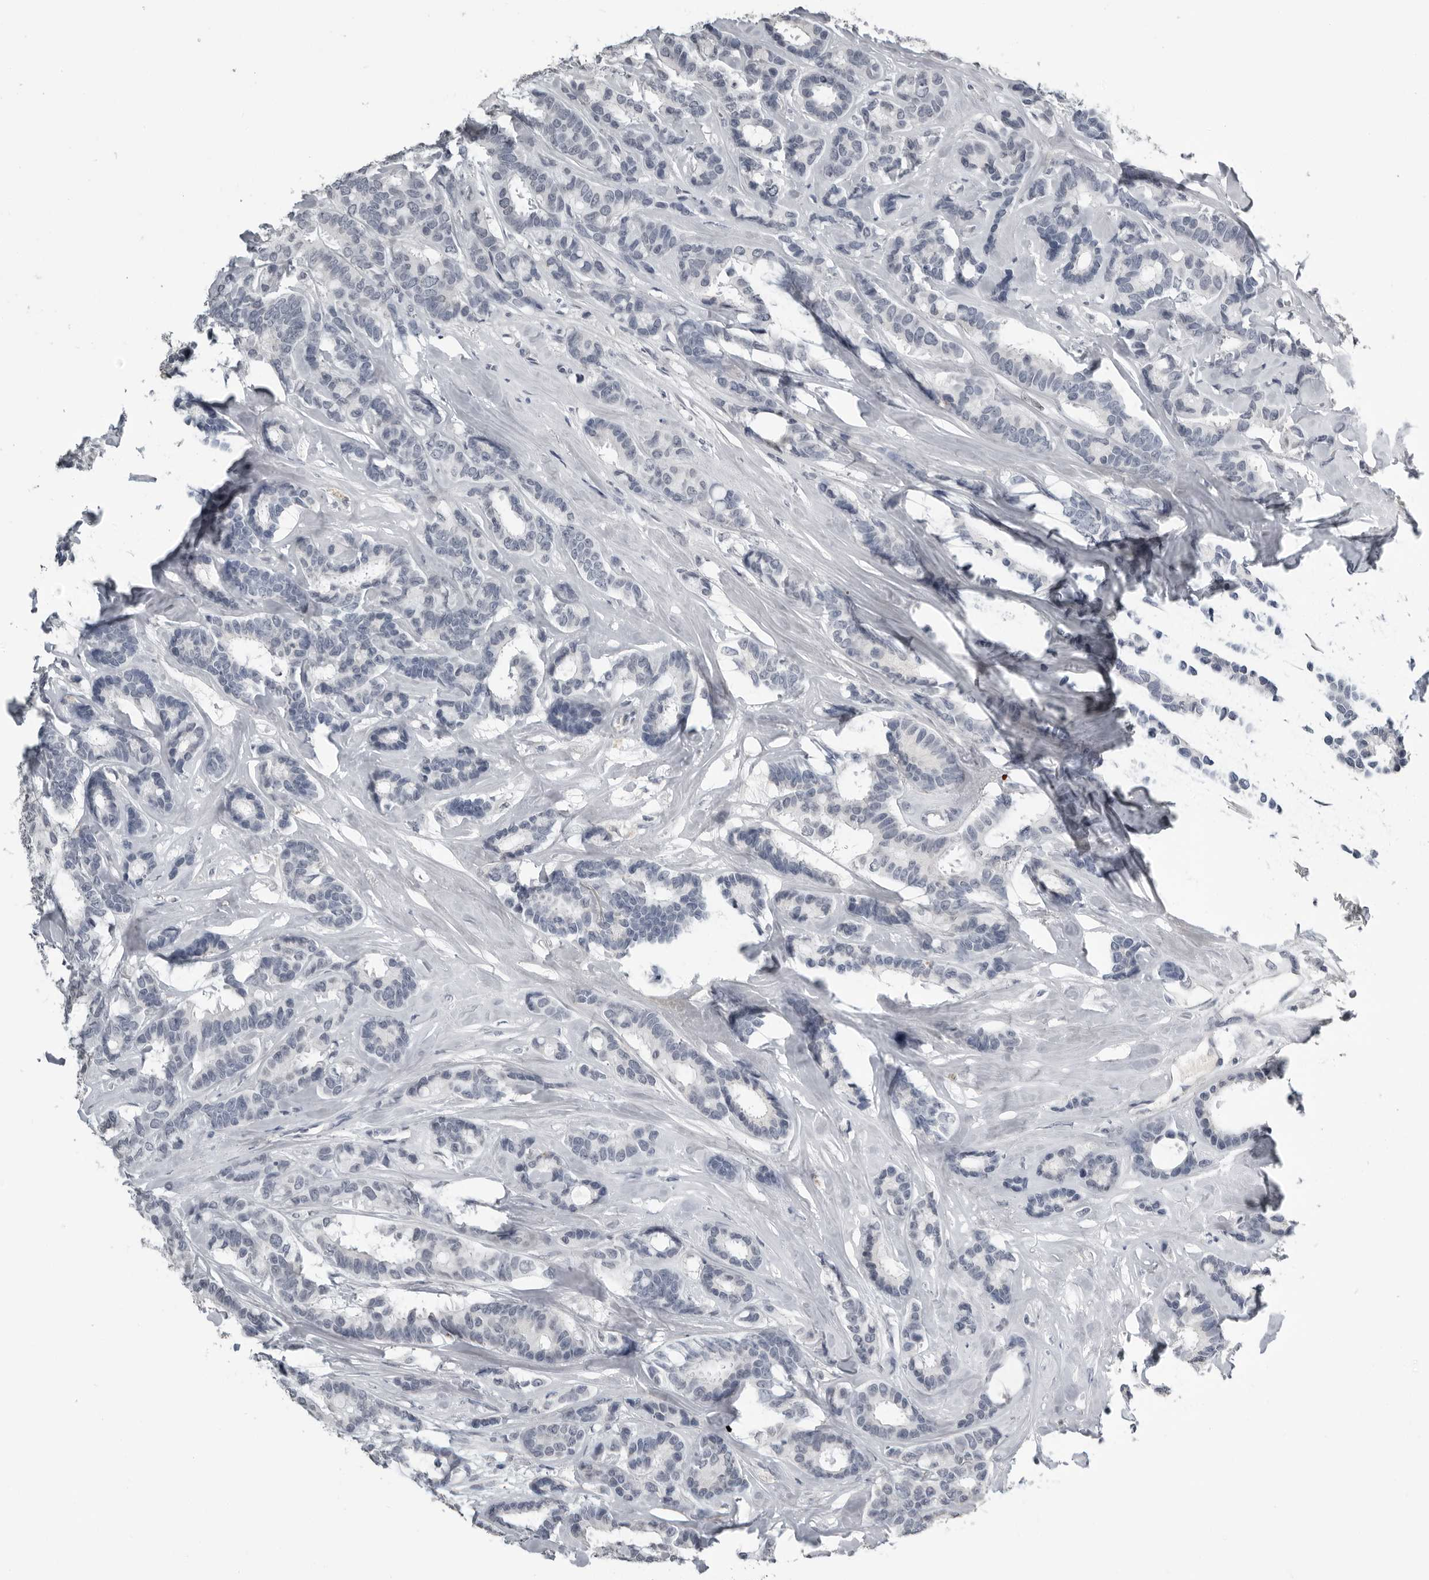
{"staining": {"intensity": "negative", "quantity": "none", "location": "none"}, "tissue": "breast cancer", "cell_type": "Tumor cells", "image_type": "cancer", "snomed": [{"axis": "morphology", "description": "Duct carcinoma"}, {"axis": "topography", "description": "Breast"}], "caption": "High power microscopy micrograph of an IHC histopathology image of breast cancer (invasive ductal carcinoma), revealing no significant positivity in tumor cells.", "gene": "PRRX2", "patient": {"sex": "female", "age": 87}}